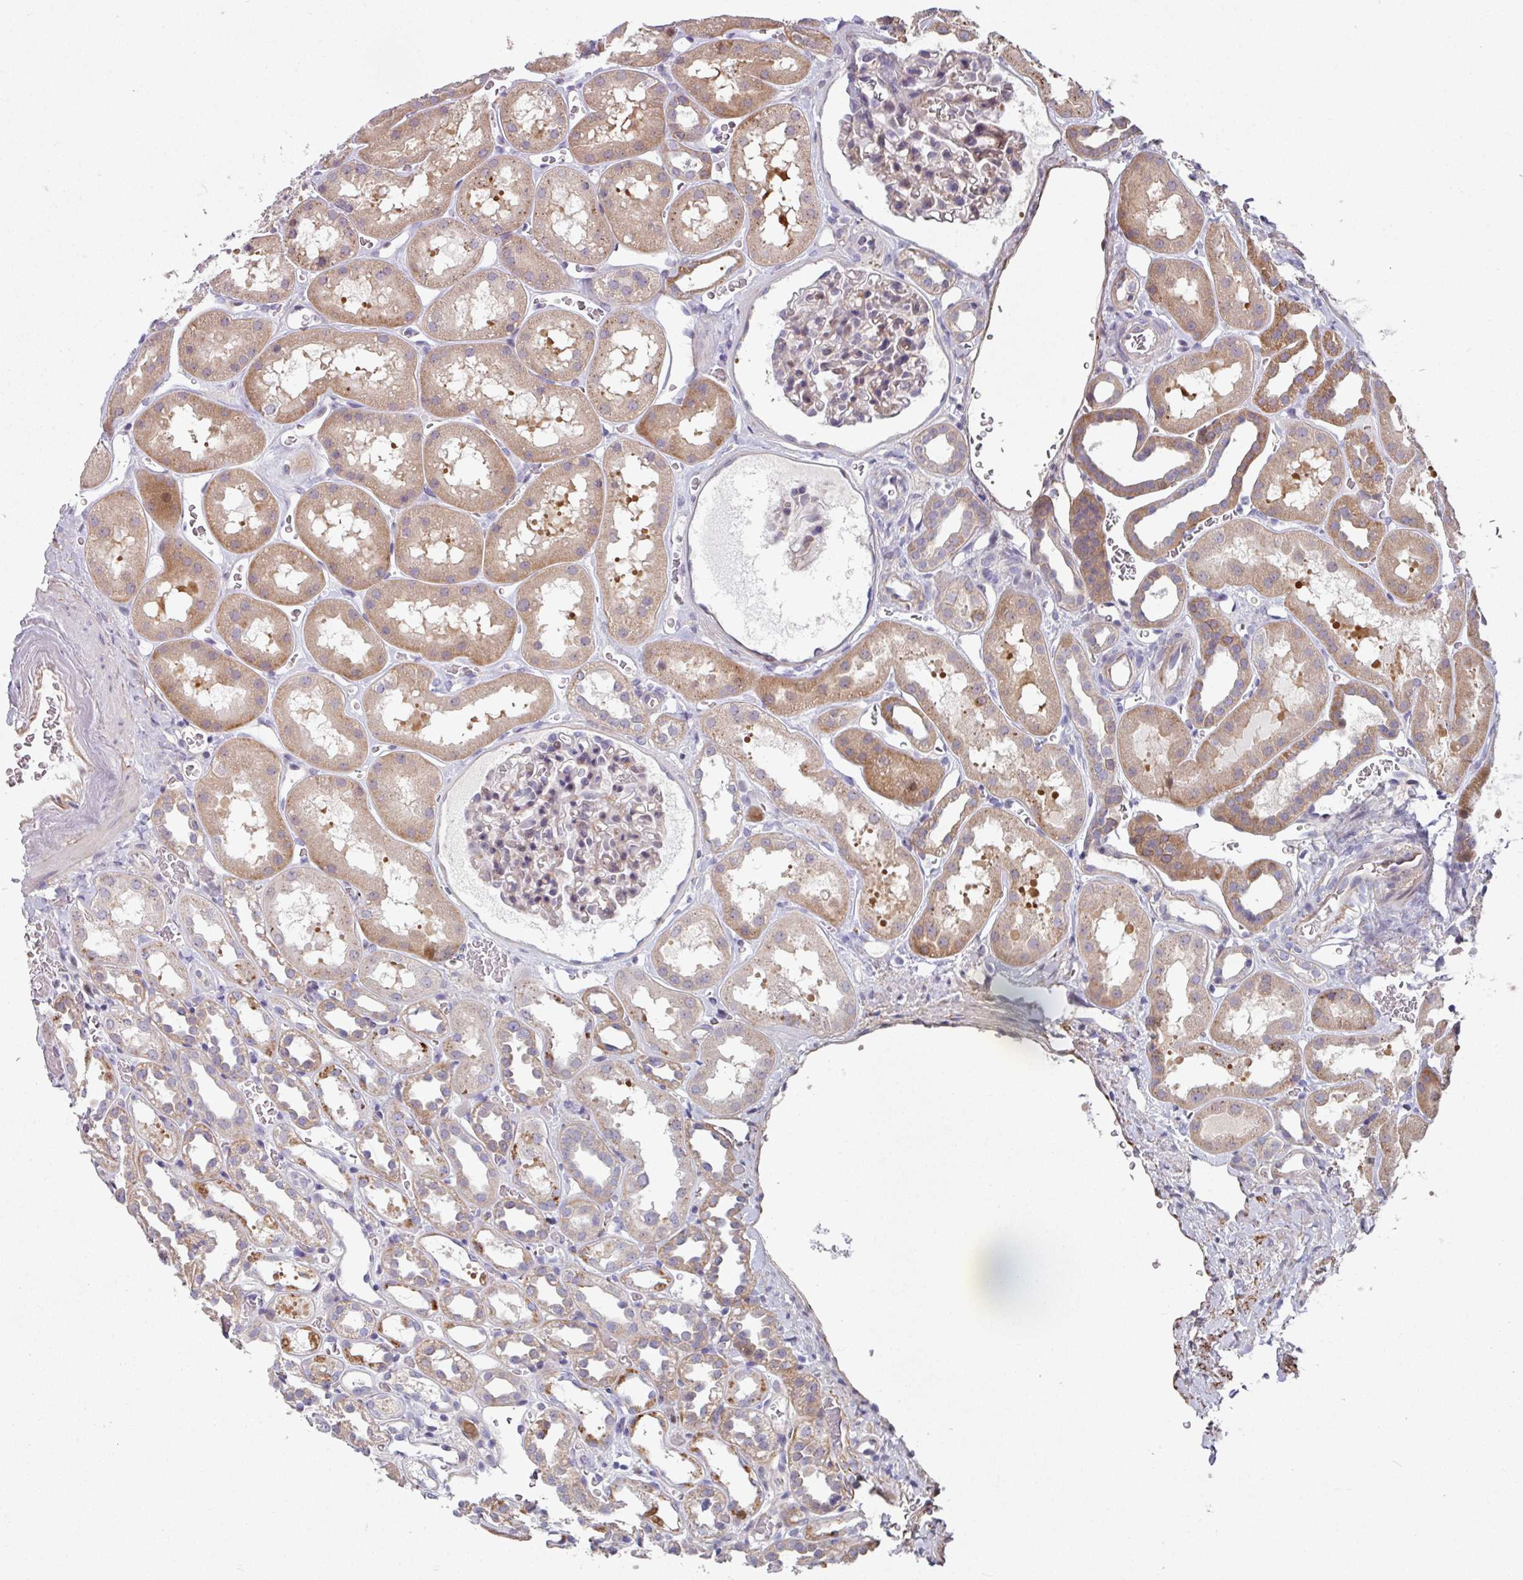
{"staining": {"intensity": "weak", "quantity": "<25%", "location": "cytoplasmic/membranous"}, "tissue": "kidney", "cell_type": "Cells in glomeruli", "image_type": "normal", "snomed": [{"axis": "morphology", "description": "Normal tissue, NOS"}, {"axis": "topography", "description": "Kidney"}], "caption": "An immunohistochemistry photomicrograph of unremarkable kidney is shown. There is no staining in cells in glomeruli of kidney.", "gene": "C2orf16", "patient": {"sex": "female", "age": 41}}